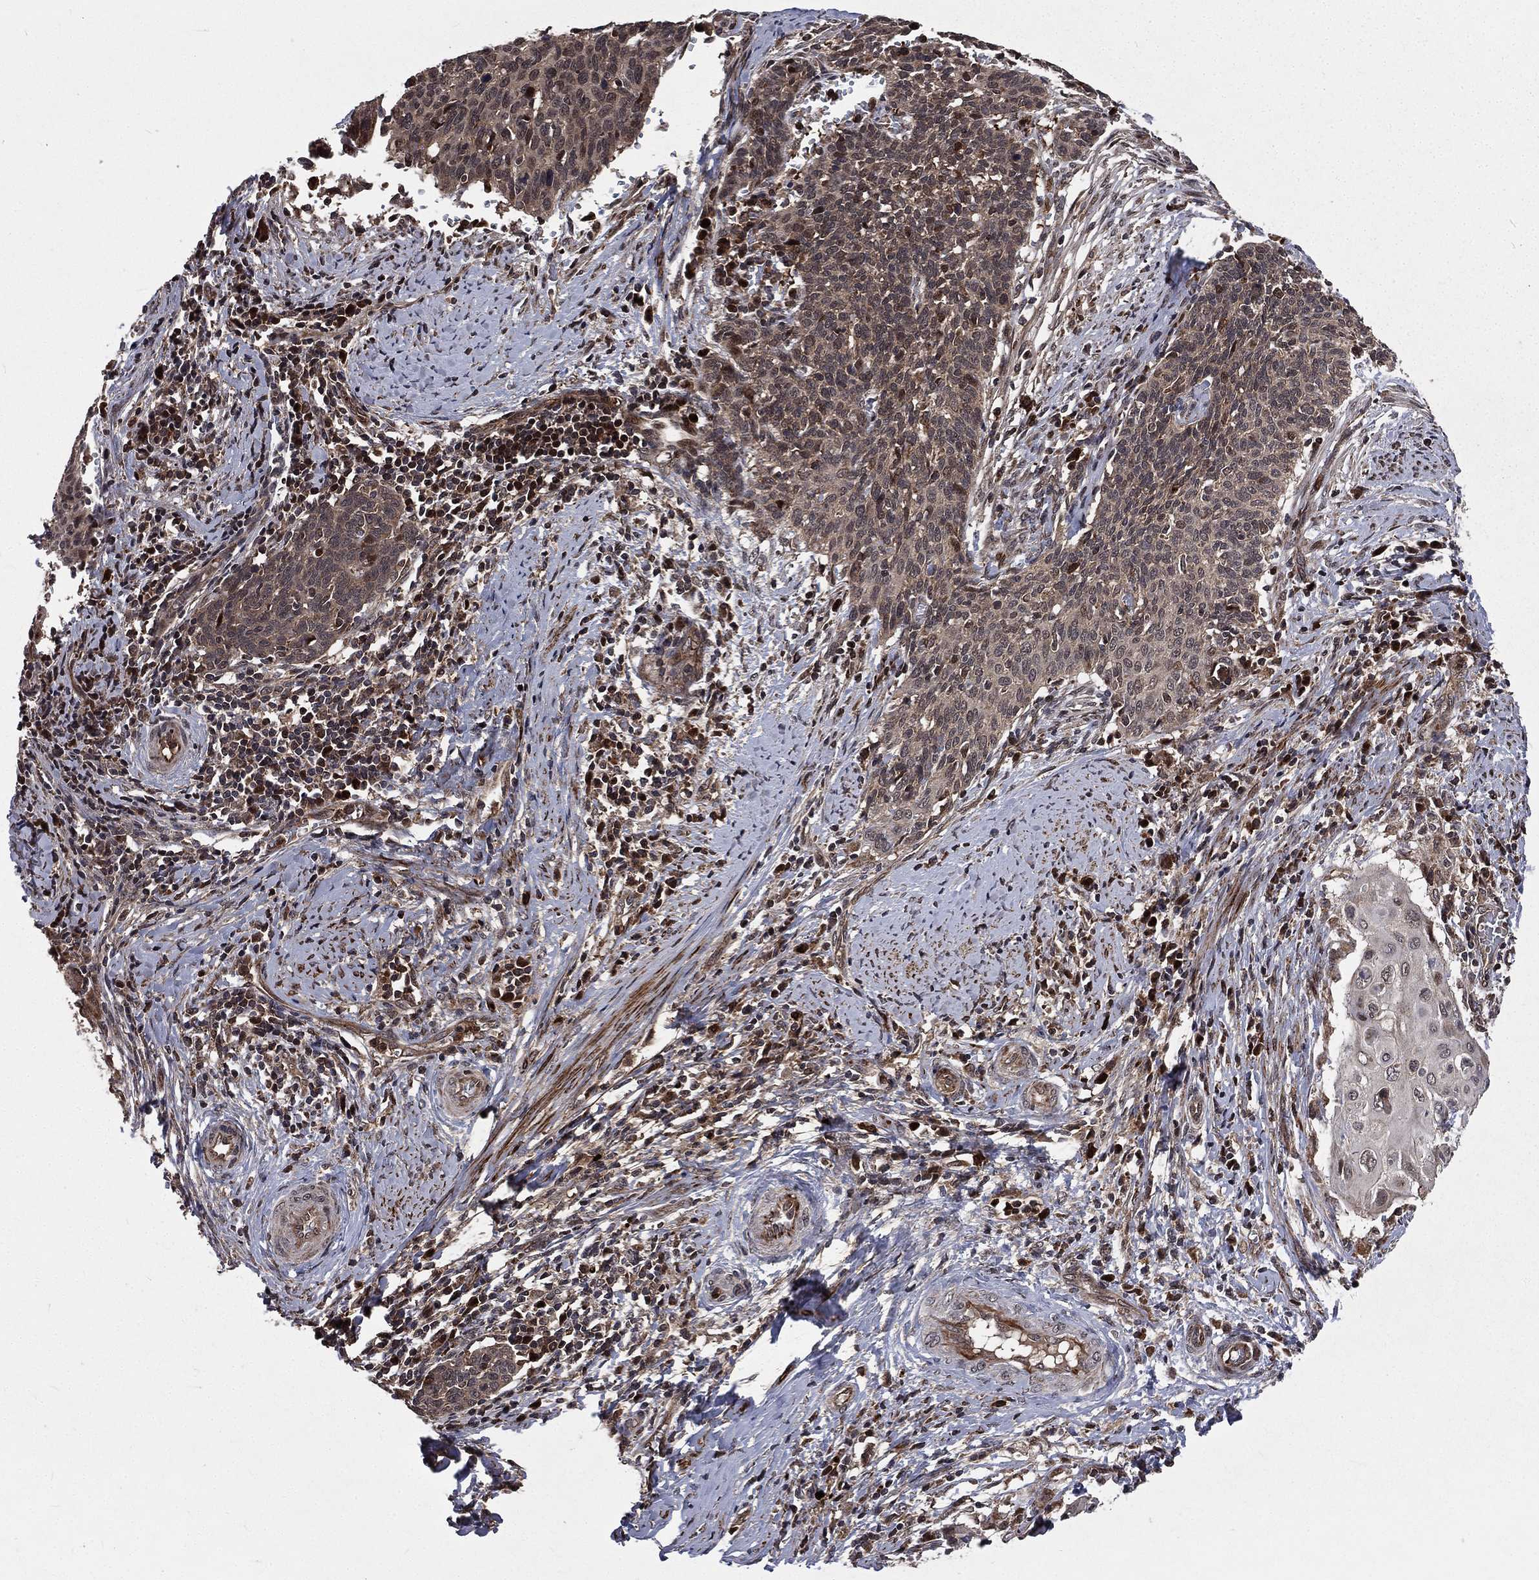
{"staining": {"intensity": "negative", "quantity": "none", "location": "none"}, "tissue": "cervical cancer", "cell_type": "Tumor cells", "image_type": "cancer", "snomed": [{"axis": "morphology", "description": "Squamous cell carcinoma, NOS"}, {"axis": "topography", "description": "Cervix"}], "caption": "The histopathology image shows no staining of tumor cells in squamous cell carcinoma (cervical).", "gene": "LENG8", "patient": {"sex": "female", "age": 39}}